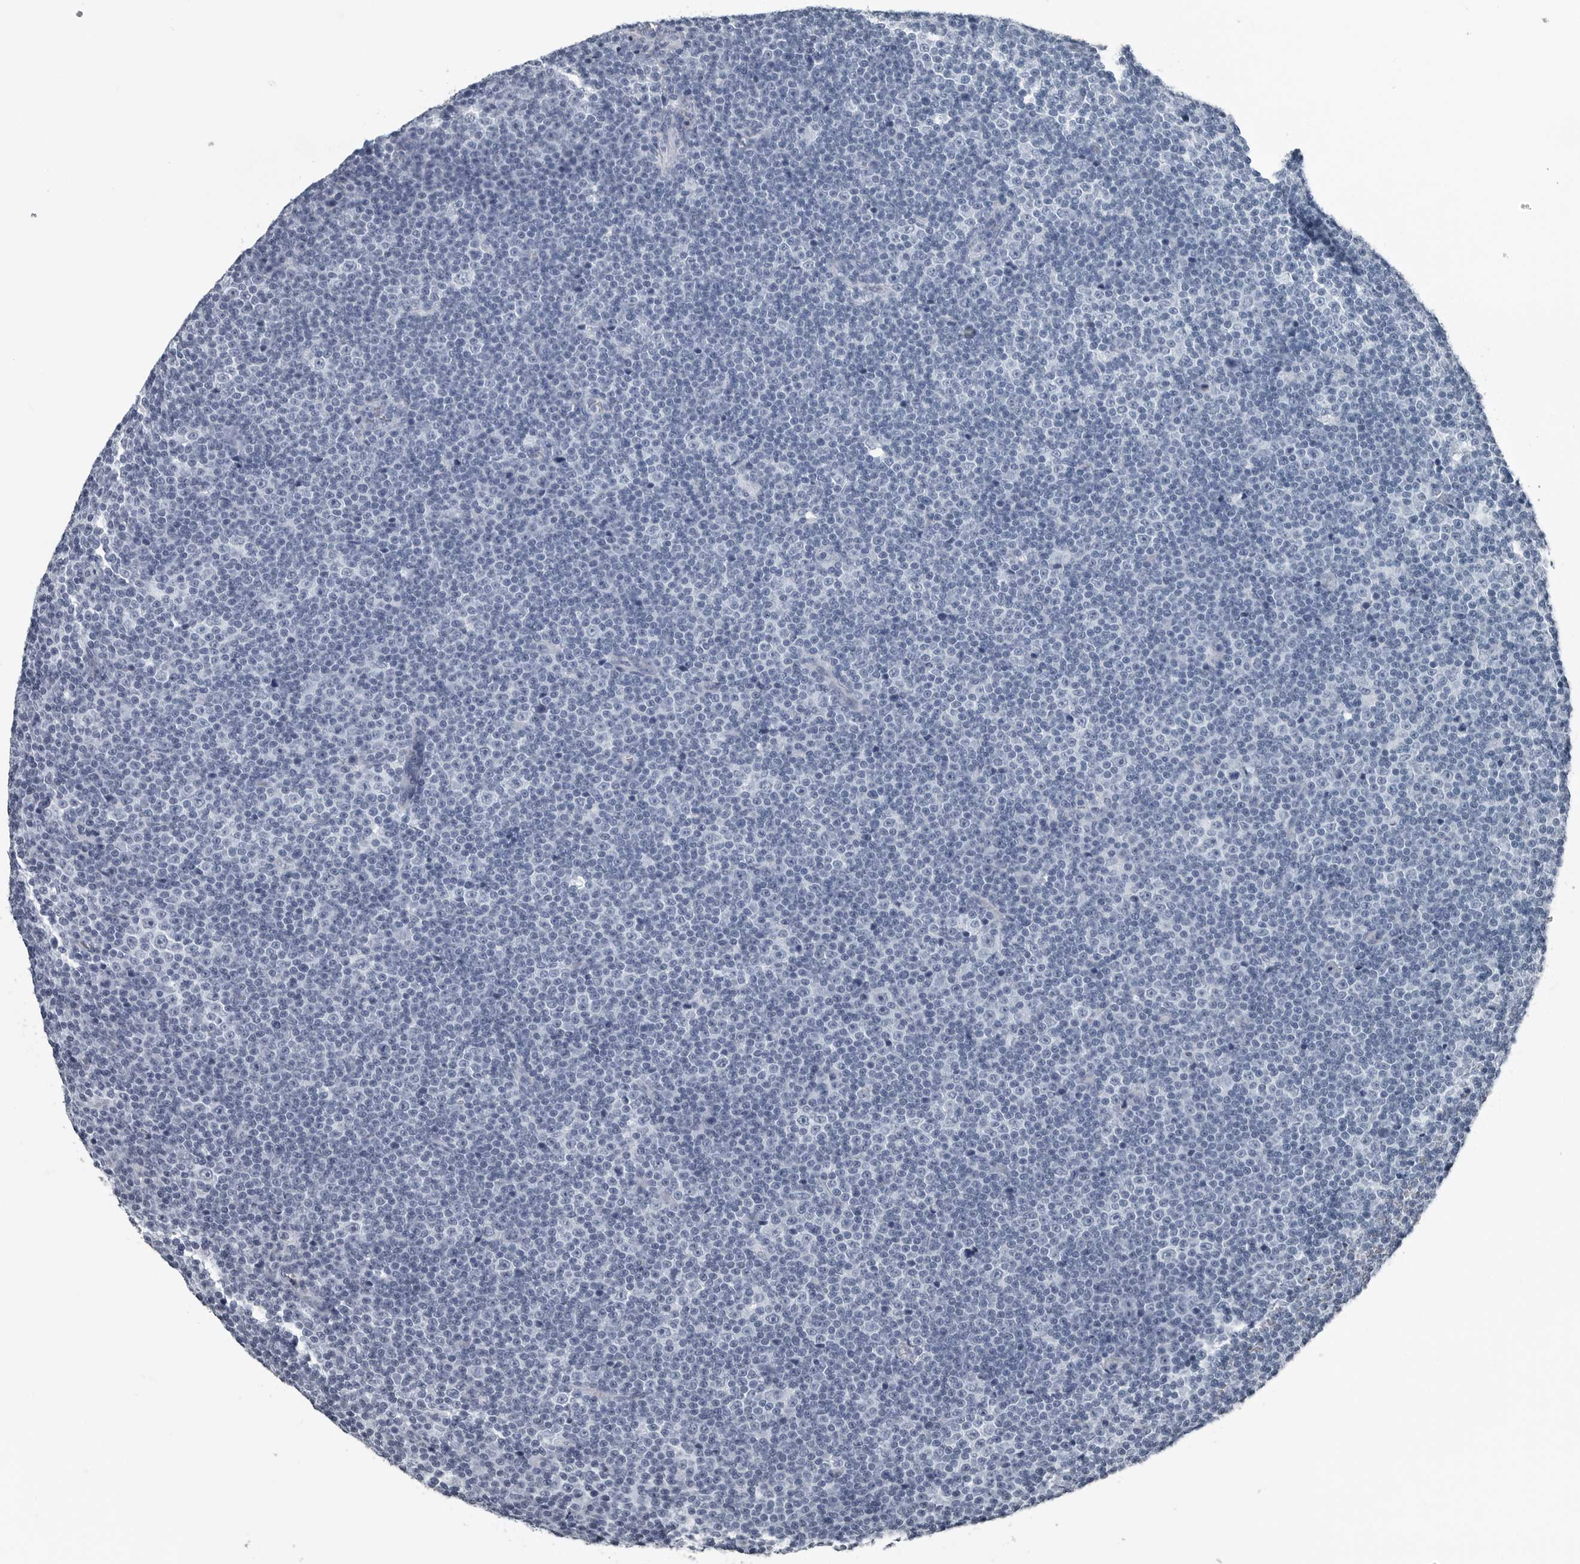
{"staining": {"intensity": "negative", "quantity": "none", "location": "none"}, "tissue": "lymphoma", "cell_type": "Tumor cells", "image_type": "cancer", "snomed": [{"axis": "morphology", "description": "Malignant lymphoma, non-Hodgkin's type, Low grade"}, {"axis": "topography", "description": "Lymph node"}], "caption": "High power microscopy image of an IHC image of lymphoma, revealing no significant positivity in tumor cells.", "gene": "SPINK1", "patient": {"sex": "female", "age": 67}}